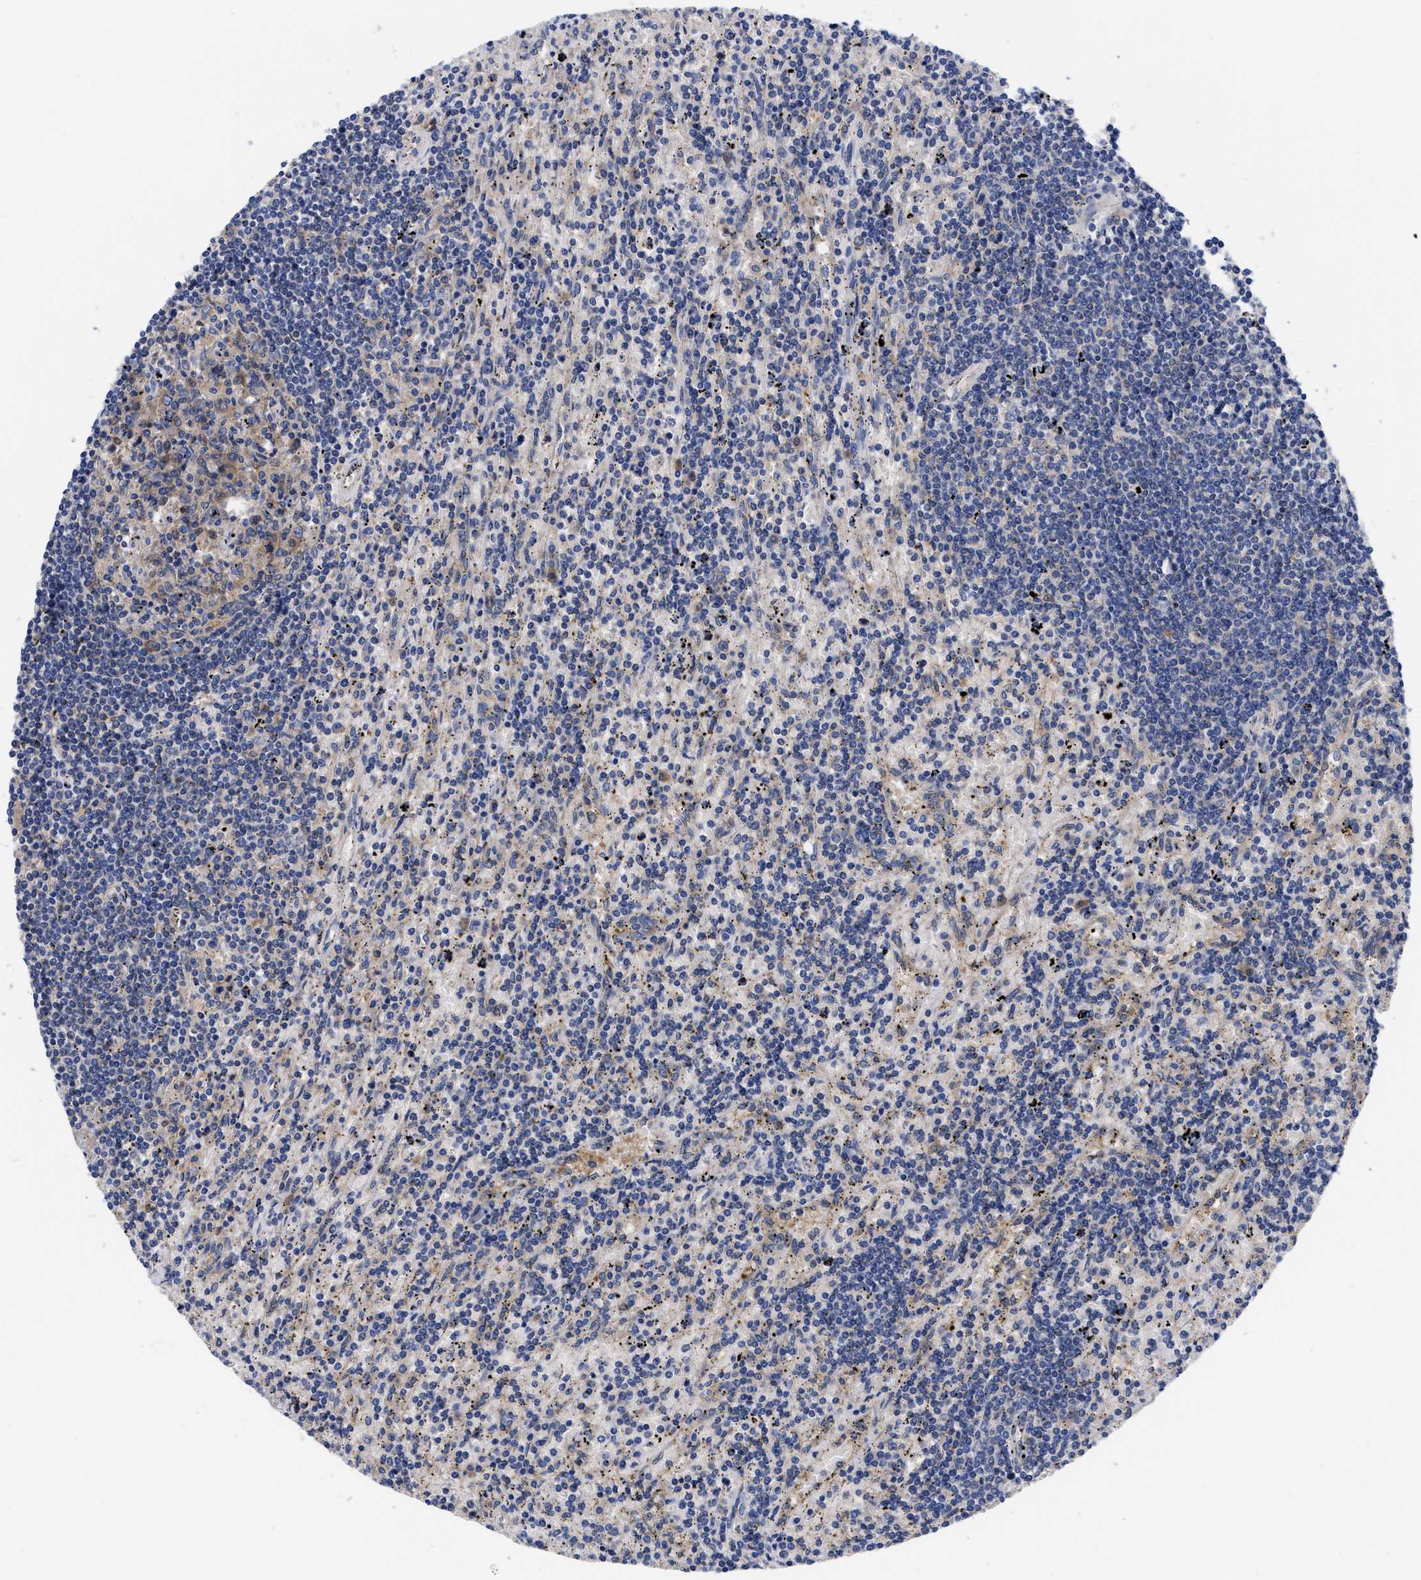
{"staining": {"intensity": "weak", "quantity": "<25%", "location": "cytoplasmic/membranous"}, "tissue": "lymphoma", "cell_type": "Tumor cells", "image_type": "cancer", "snomed": [{"axis": "morphology", "description": "Malignant lymphoma, non-Hodgkin's type, Low grade"}, {"axis": "topography", "description": "Spleen"}], "caption": "Immunohistochemistry (IHC) photomicrograph of human low-grade malignant lymphoma, non-Hodgkin's type stained for a protein (brown), which demonstrates no expression in tumor cells.", "gene": "RBKS", "patient": {"sex": "male", "age": 76}}